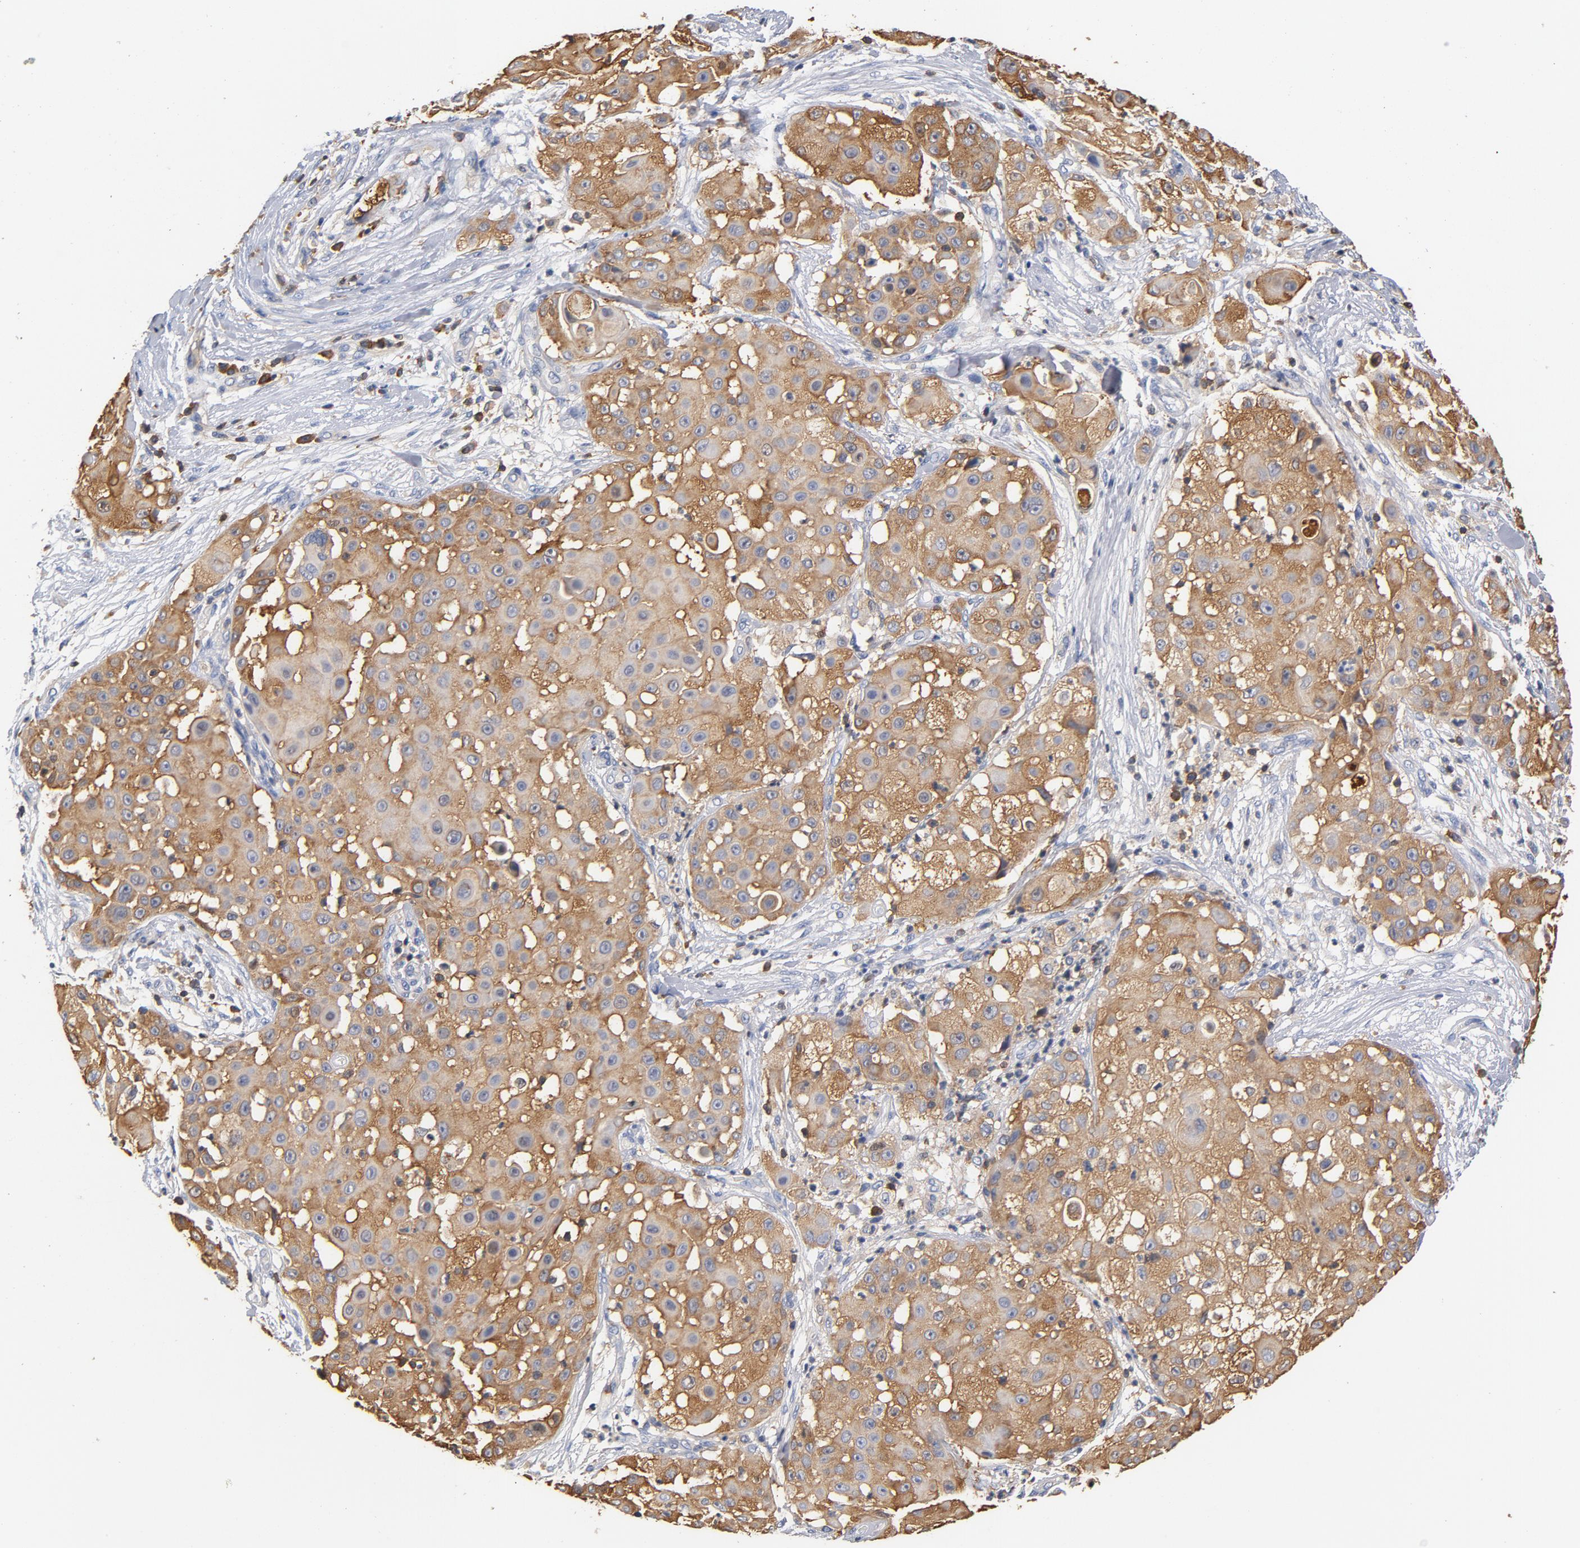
{"staining": {"intensity": "moderate", "quantity": ">75%", "location": "cytoplasmic/membranous"}, "tissue": "skin cancer", "cell_type": "Tumor cells", "image_type": "cancer", "snomed": [{"axis": "morphology", "description": "Squamous cell carcinoma, NOS"}, {"axis": "topography", "description": "Skin"}], "caption": "Immunohistochemistry (IHC) histopathology image of neoplastic tissue: human skin squamous cell carcinoma stained using immunohistochemistry reveals medium levels of moderate protein expression localized specifically in the cytoplasmic/membranous of tumor cells, appearing as a cytoplasmic/membranous brown color.", "gene": "EZR", "patient": {"sex": "female", "age": 57}}